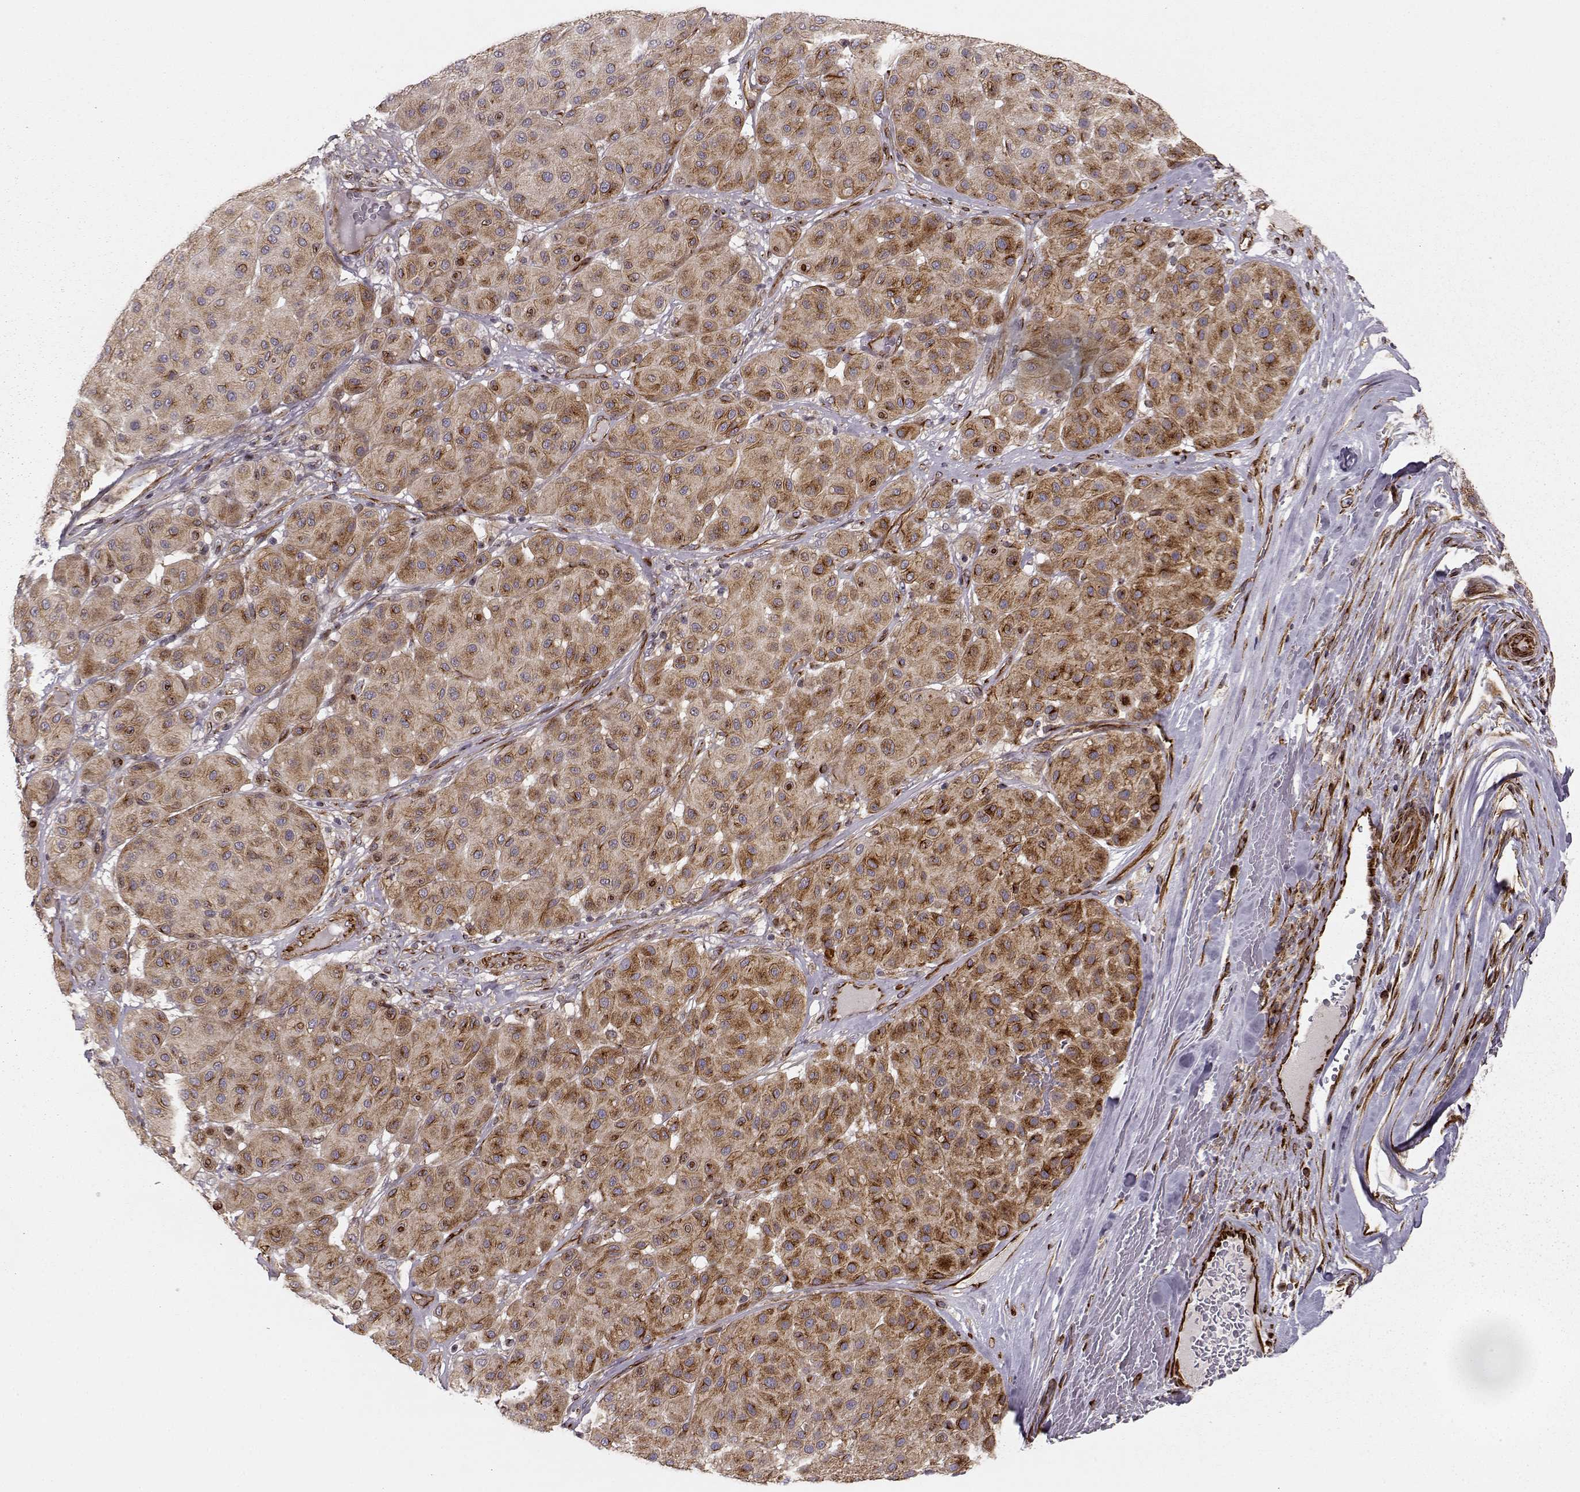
{"staining": {"intensity": "strong", "quantity": "<25%", "location": "cytoplasmic/membranous"}, "tissue": "melanoma", "cell_type": "Tumor cells", "image_type": "cancer", "snomed": [{"axis": "morphology", "description": "Malignant melanoma, Metastatic site"}, {"axis": "topography", "description": "Smooth muscle"}], "caption": "Malignant melanoma (metastatic site) was stained to show a protein in brown. There is medium levels of strong cytoplasmic/membranous staining in about <25% of tumor cells.", "gene": "MTR", "patient": {"sex": "male", "age": 41}}